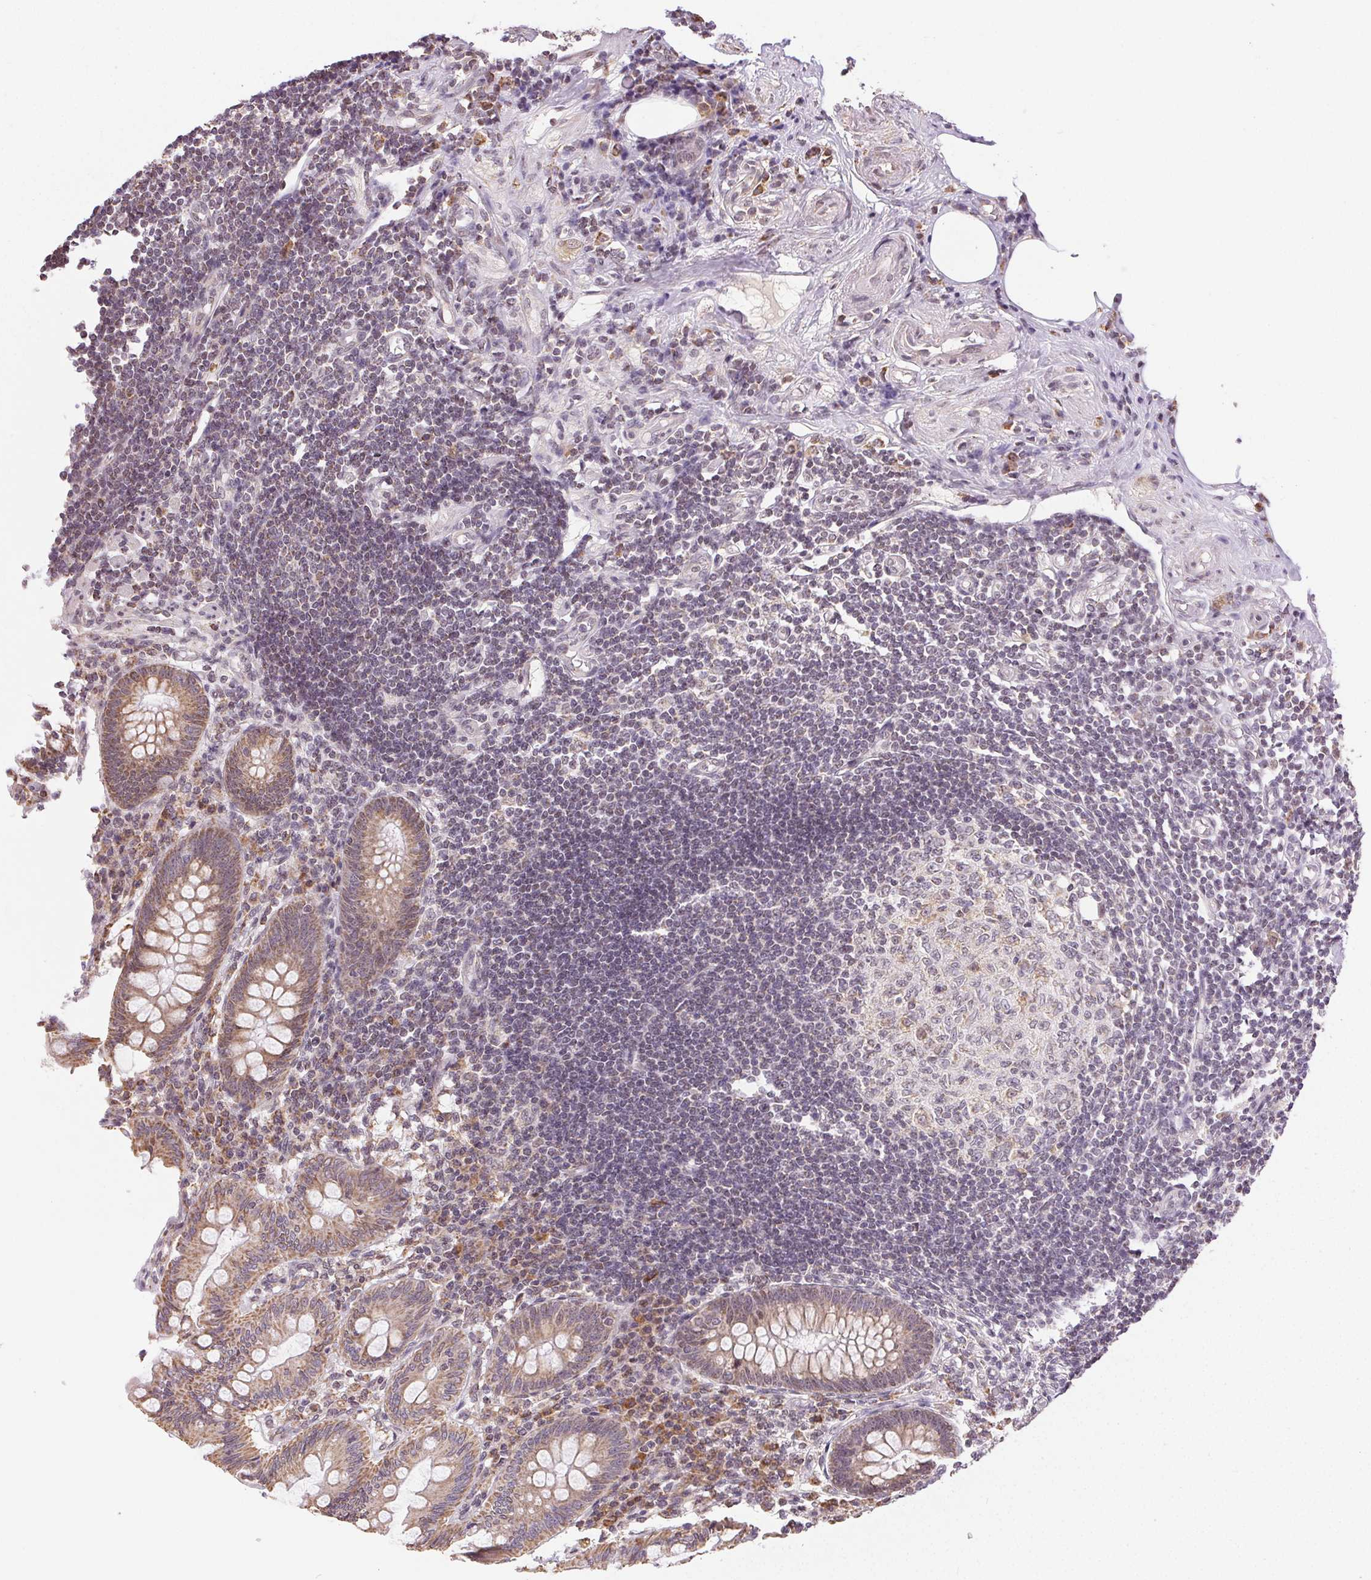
{"staining": {"intensity": "moderate", "quantity": ">75%", "location": "cytoplasmic/membranous"}, "tissue": "appendix", "cell_type": "Glandular cells", "image_type": "normal", "snomed": [{"axis": "morphology", "description": "Normal tissue, NOS"}, {"axis": "topography", "description": "Appendix"}], "caption": "A photomicrograph of appendix stained for a protein displays moderate cytoplasmic/membranous brown staining in glandular cells. The staining was performed using DAB (3,3'-diaminobenzidine) to visualize the protein expression in brown, while the nuclei were stained in blue with hematoxylin (Magnification: 20x).", "gene": "PIWIL4", "patient": {"sex": "female", "age": 57}}